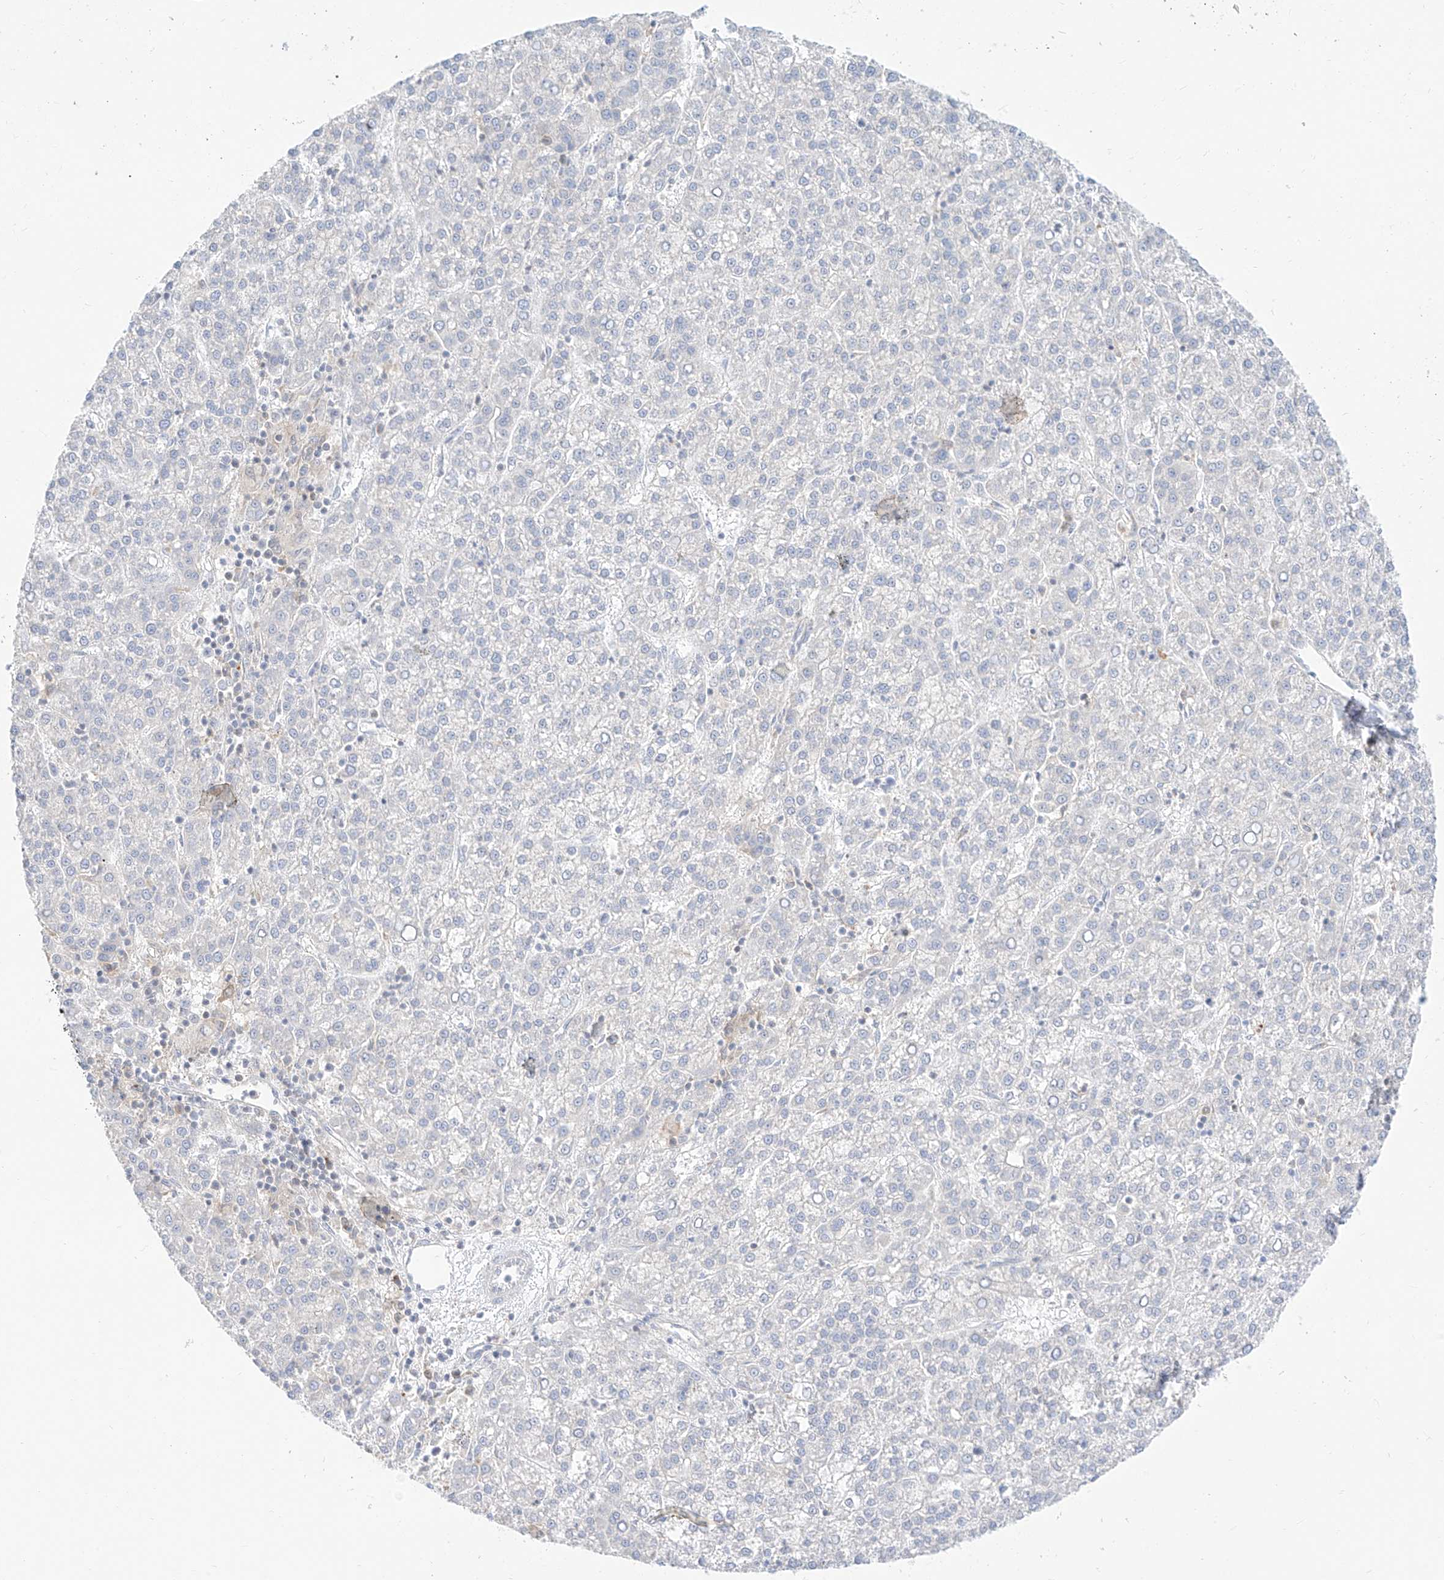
{"staining": {"intensity": "negative", "quantity": "none", "location": "none"}, "tissue": "liver cancer", "cell_type": "Tumor cells", "image_type": "cancer", "snomed": [{"axis": "morphology", "description": "Carcinoma, Hepatocellular, NOS"}, {"axis": "topography", "description": "Liver"}], "caption": "Human liver hepatocellular carcinoma stained for a protein using IHC shows no staining in tumor cells.", "gene": "SYTL3", "patient": {"sex": "female", "age": 58}}